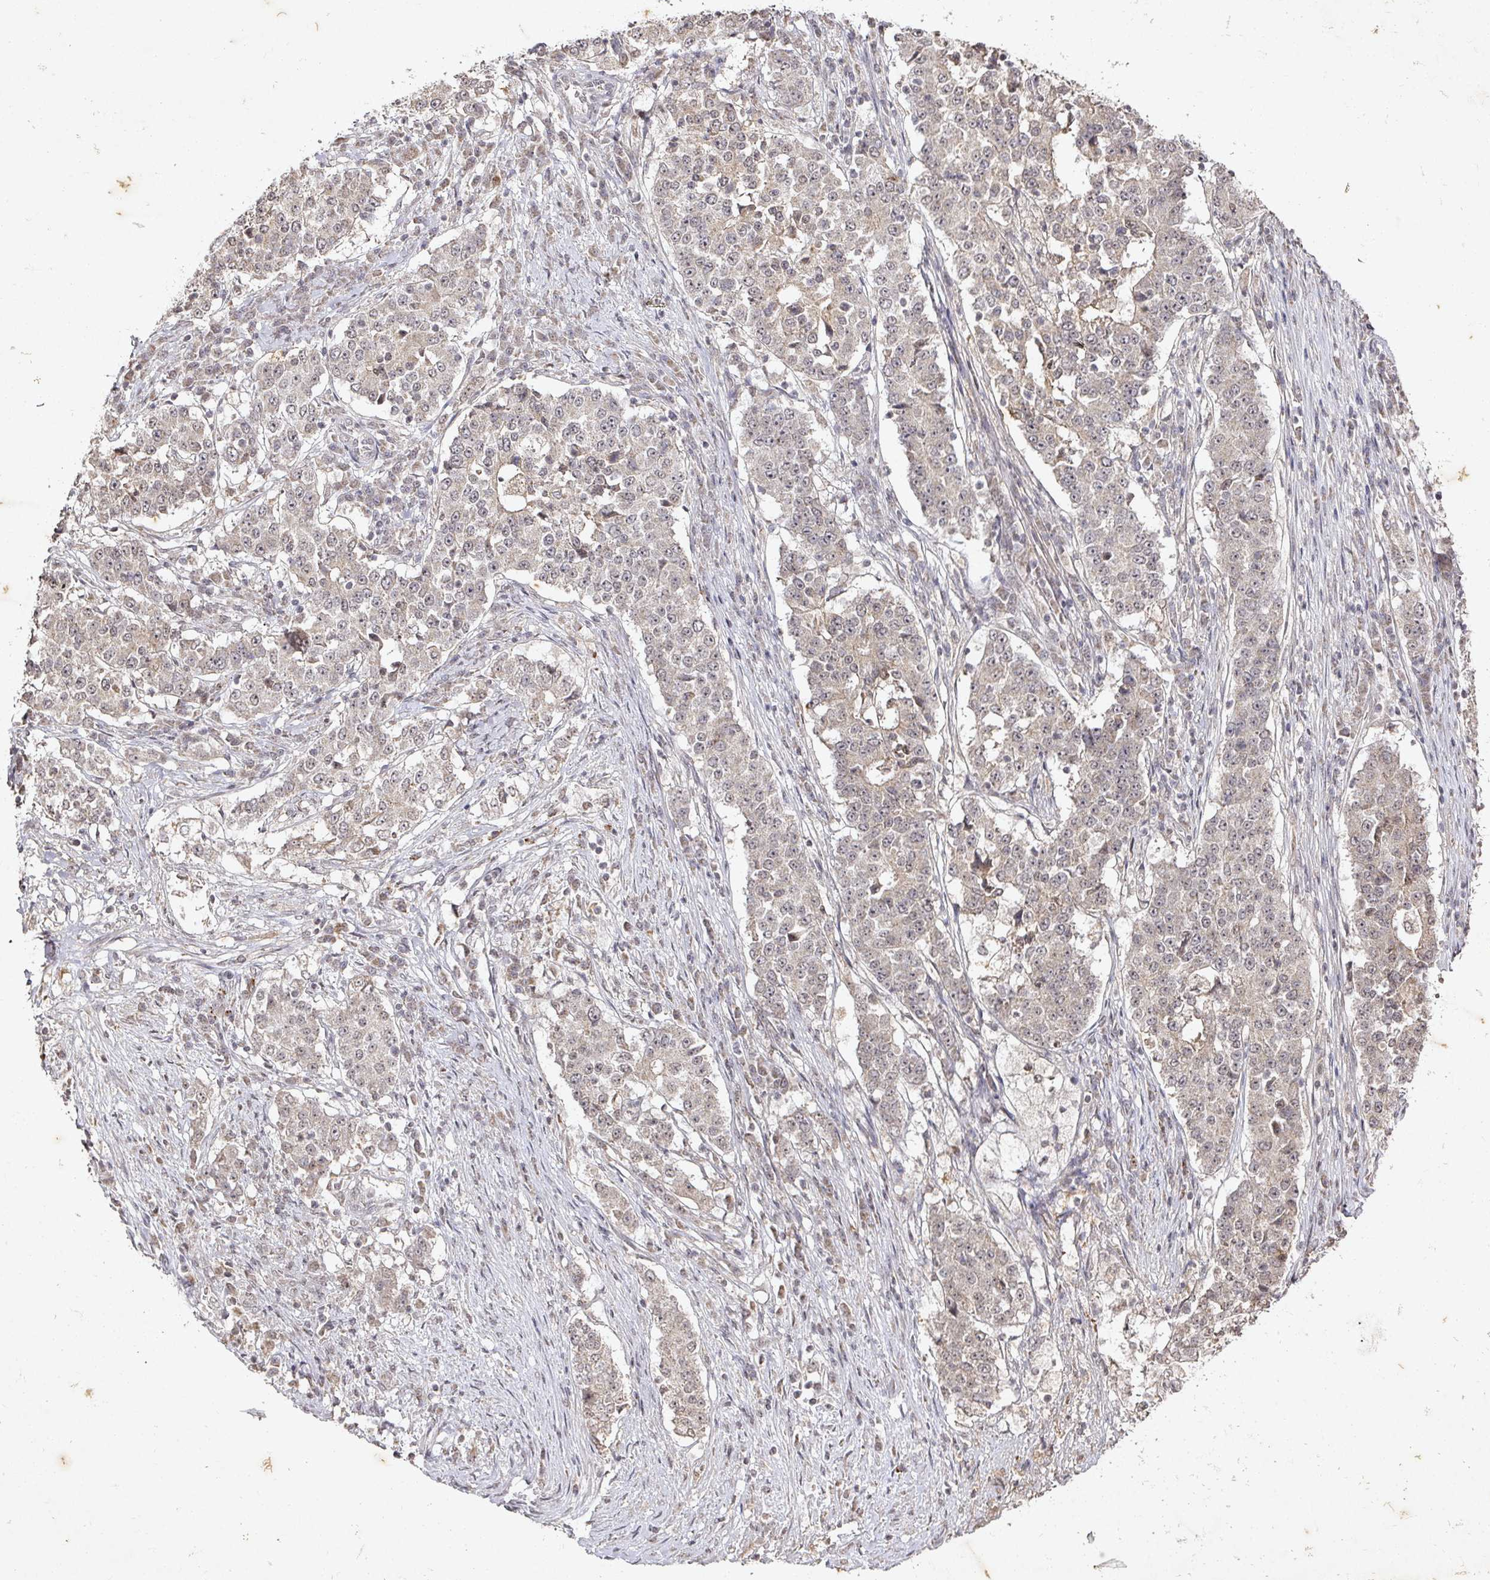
{"staining": {"intensity": "weak", "quantity": "25%-75%", "location": "cytoplasmic/membranous"}, "tissue": "stomach cancer", "cell_type": "Tumor cells", "image_type": "cancer", "snomed": [{"axis": "morphology", "description": "Adenocarcinoma, NOS"}, {"axis": "topography", "description": "Stomach"}], "caption": "Stomach adenocarcinoma tissue exhibits weak cytoplasmic/membranous staining in approximately 25%-75% of tumor cells", "gene": "CAPN5", "patient": {"sex": "male", "age": 59}}